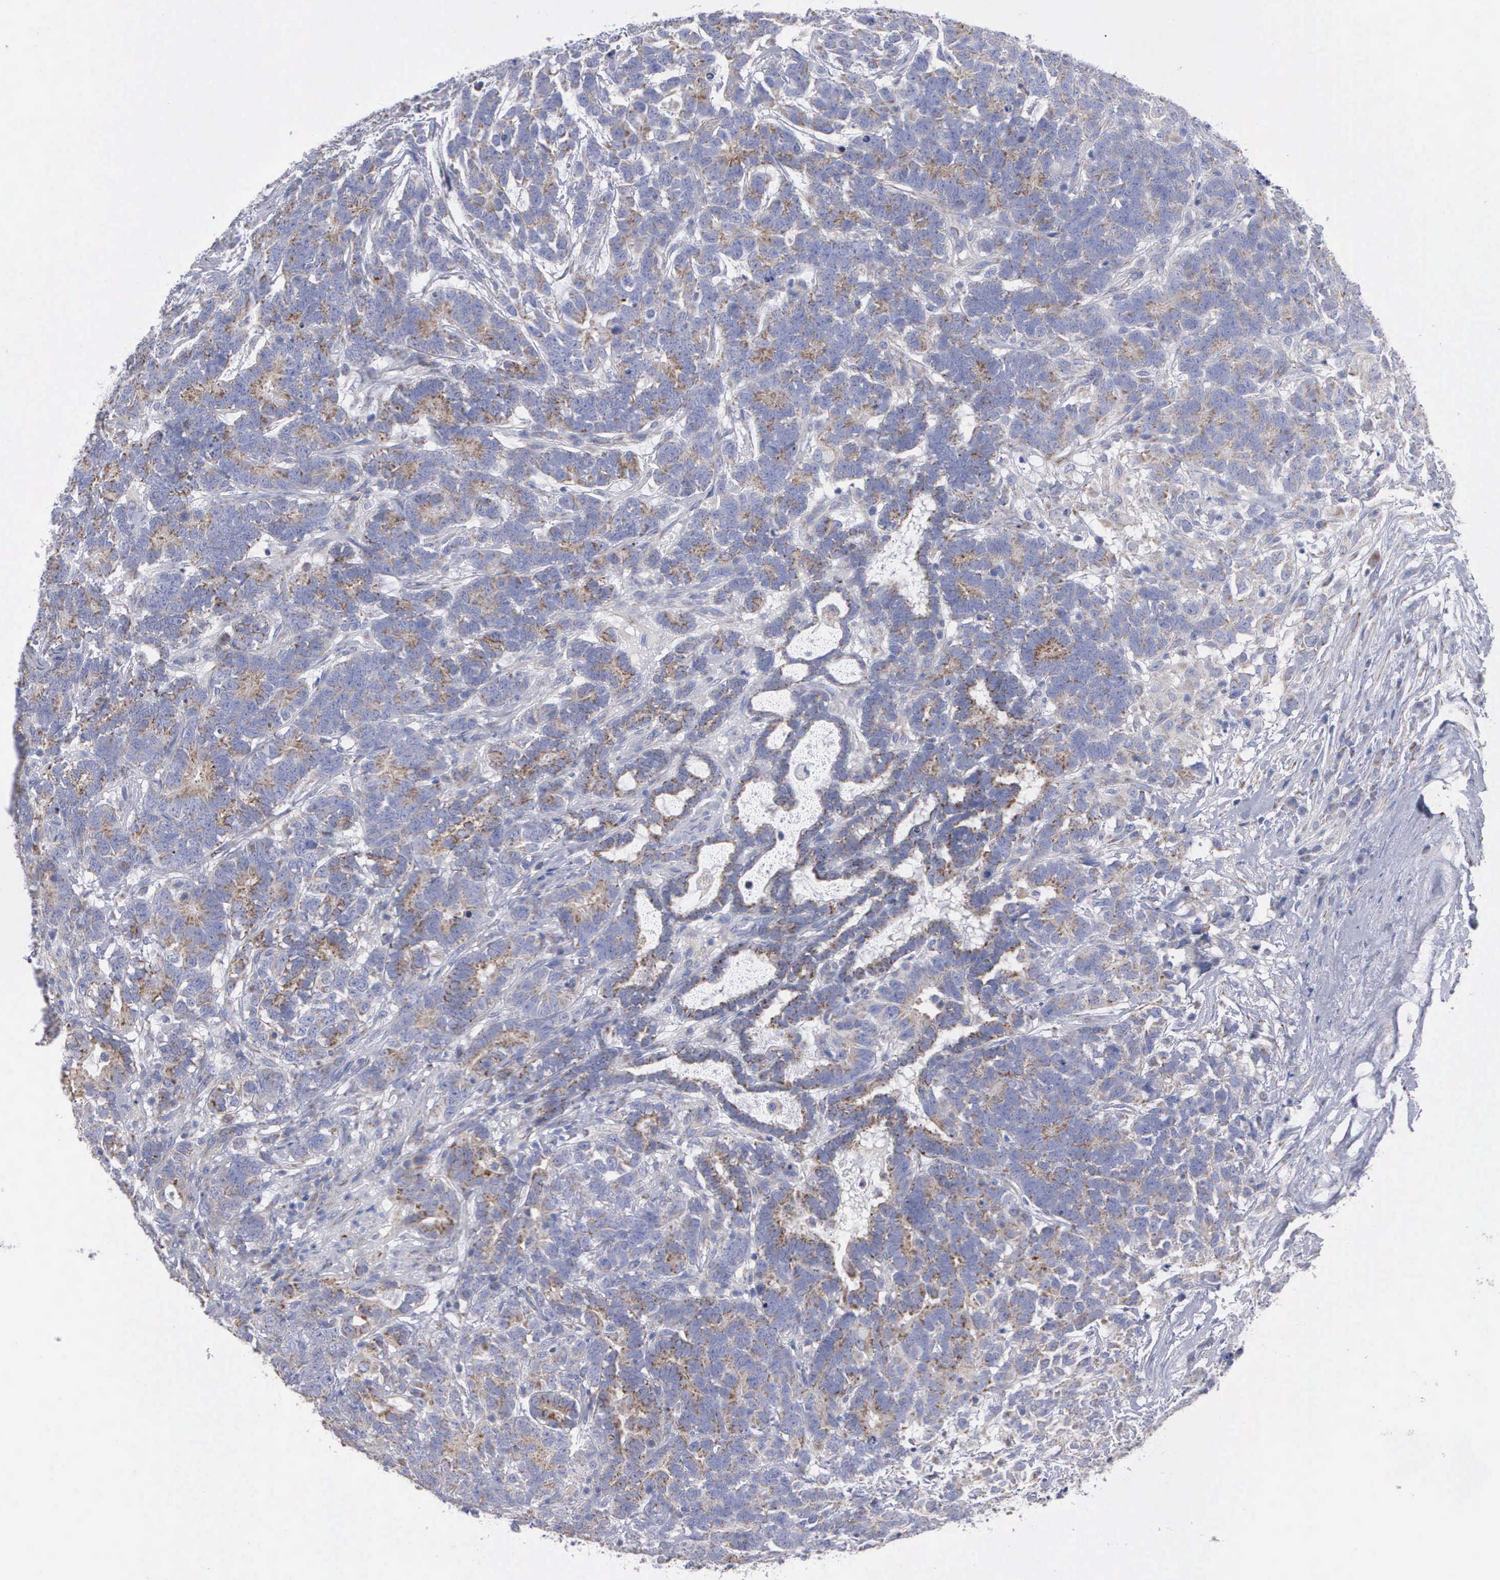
{"staining": {"intensity": "weak", "quantity": "25%-75%", "location": "cytoplasmic/membranous"}, "tissue": "testis cancer", "cell_type": "Tumor cells", "image_type": "cancer", "snomed": [{"axis": "morphology", "description": "Carcinoma, Embryonal, NOS"}, {"axis": "topography", "description": "Testis"}], "caption": "This photomicrograph exhibits immunohistochemistry staining of embryonal carcinoma (testis), with low weak cytoplasmic/membranous staining in about 25%-75% of tumor cells.", "gene": "APOOL", "patient": {"sex": "male", "age": 26}}